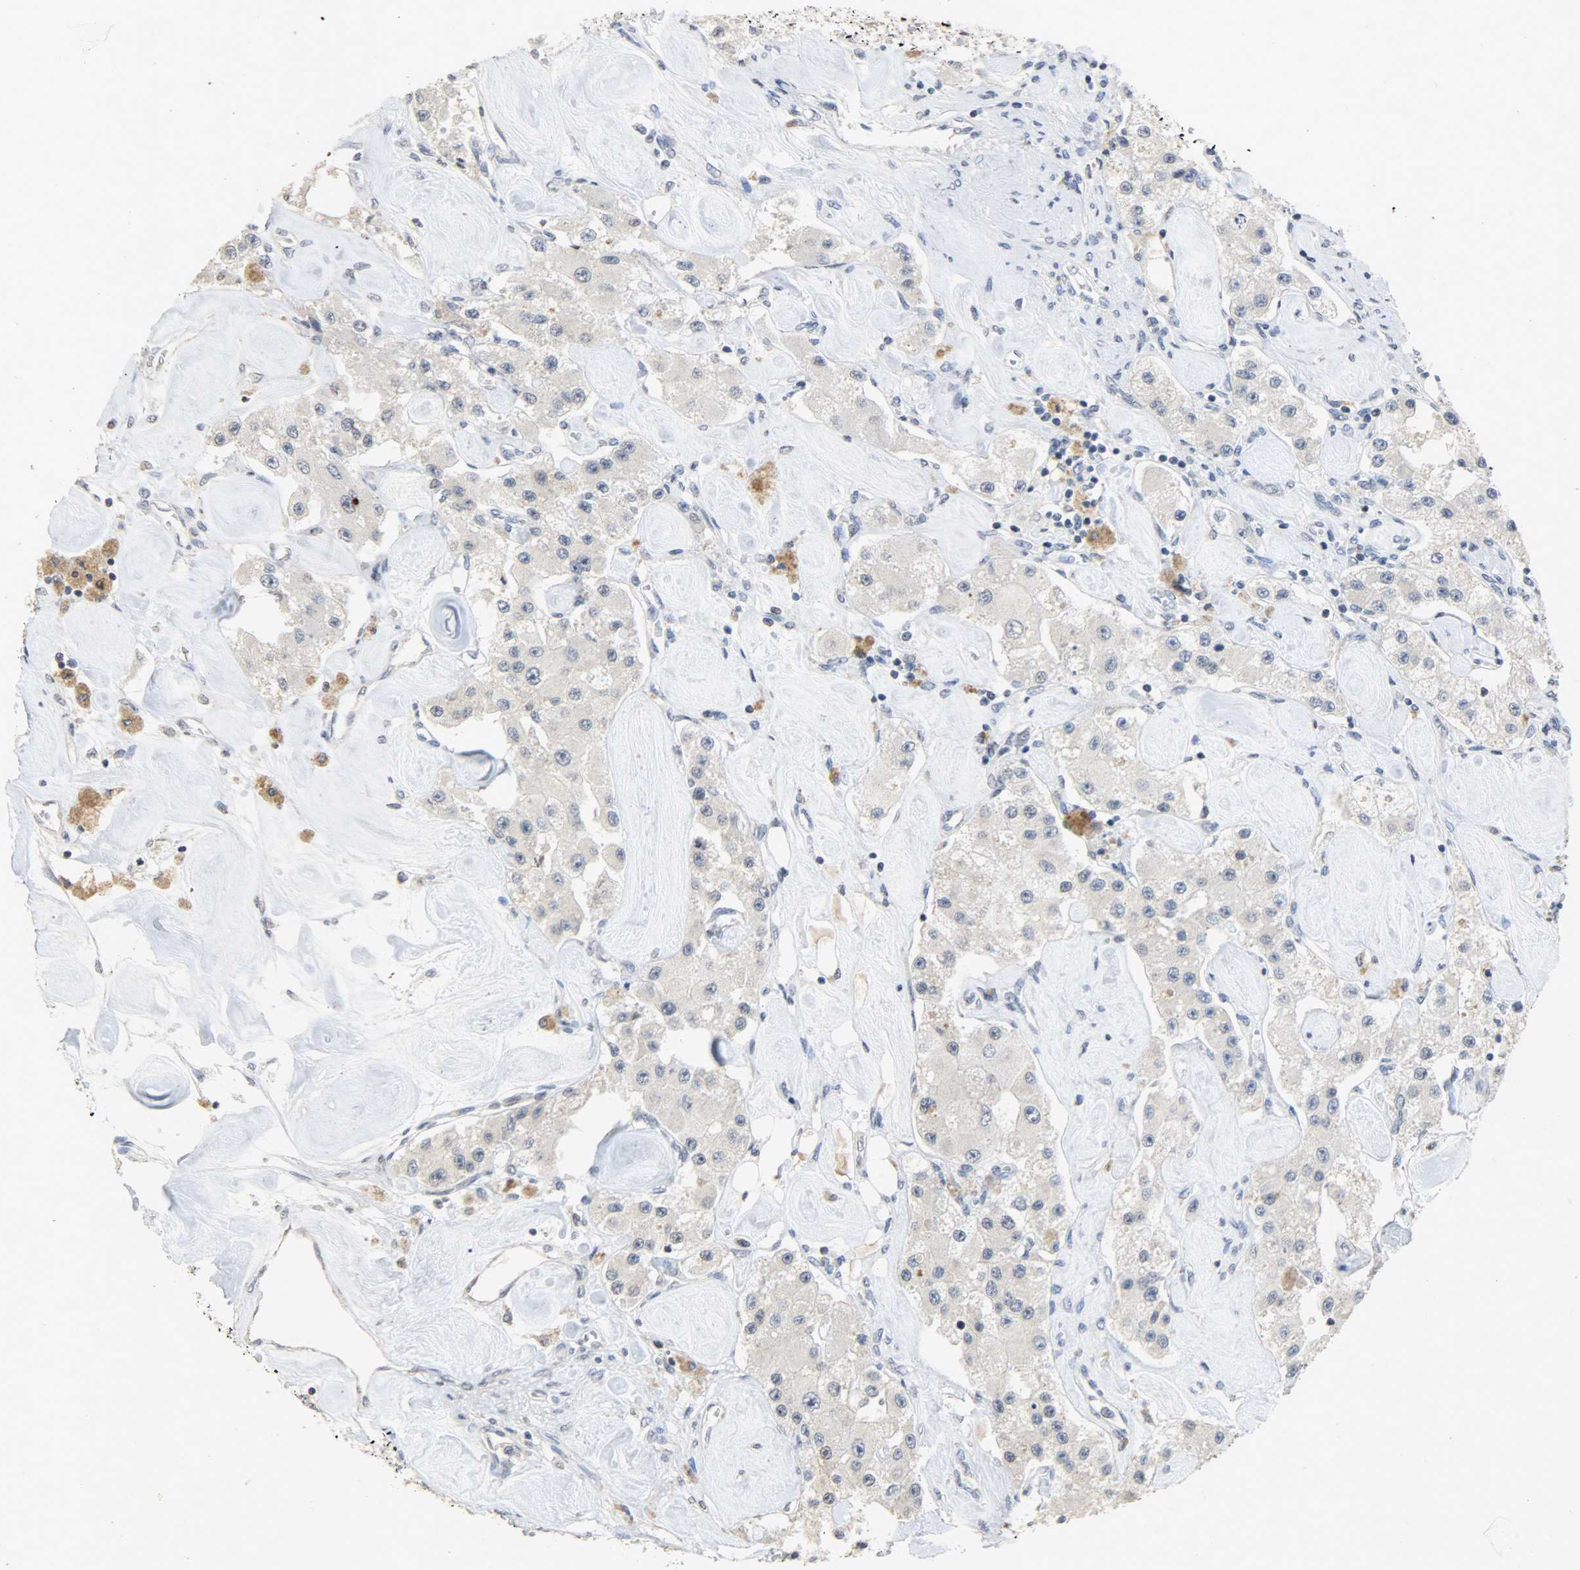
{"staining": {"intensity": "negative", "quantity": "none", "location": "none"}, "tissue": "carcinoid", "cell_type": "Tumor cells", "image_type": "cancer", "snomed": [{"axis": "morphology", "description": "Carcinoid, malignant, NOS"}, {"axis": "topography", "description": "Pancreas"}], "caption": "IHC photomicrograph of neoplastic tissue: human malignant carcinoid stained with DAB reveals no significant protein positivity in tumor cells.", "gene": "DNAJB6", "patient": {"sex": "male", "age": 41}}